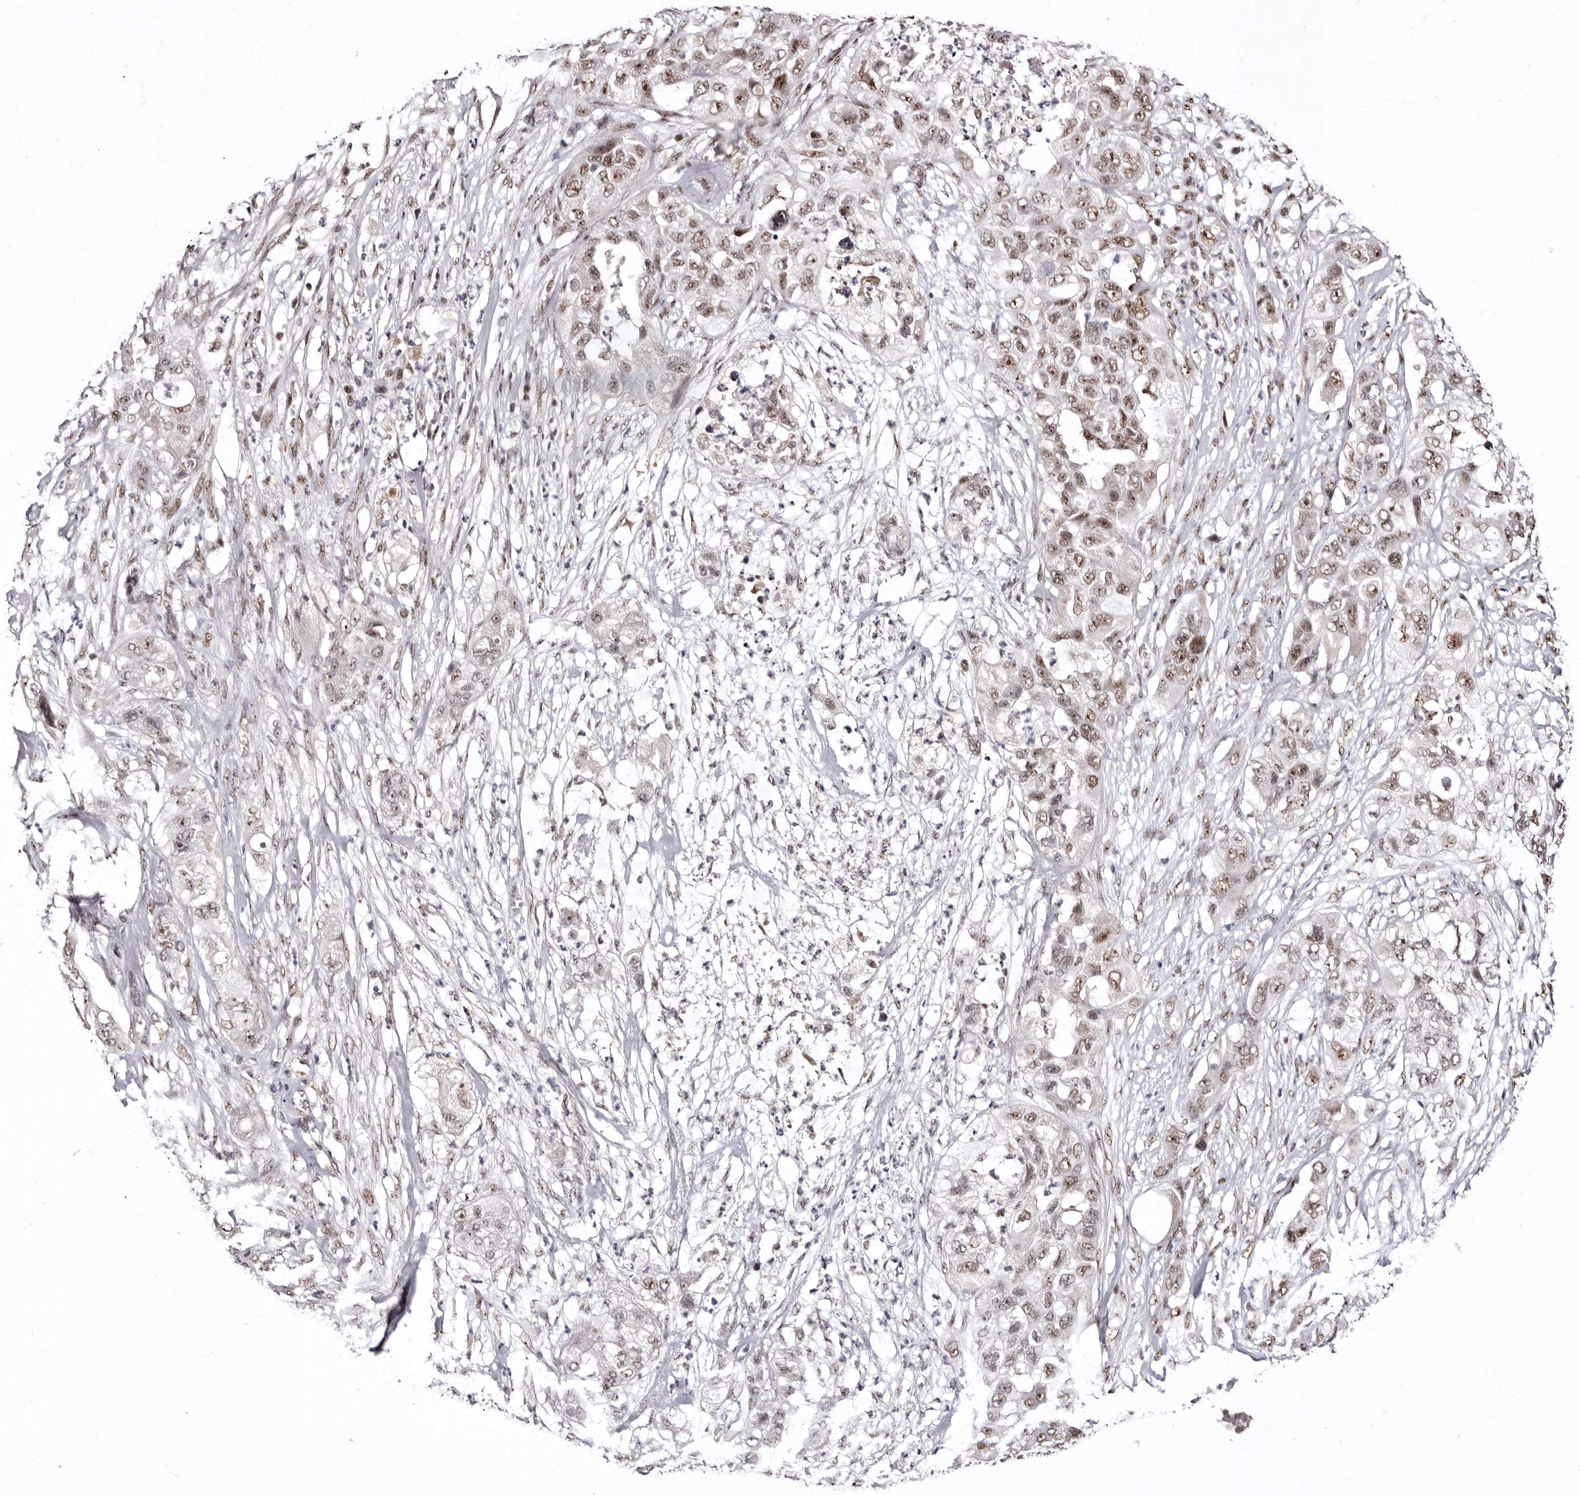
{"staining": {"intensity": "weak", "quantity": ">75%", "location": "nuclear"}, "tissue": "pancreatic cancer", "cell_type": "Tumor cells", "image_type": "cancer", "snomed": [{"axis": "morphology", "description": "Adenocarcinoma, NOS"}, {"axis": "topography", "description": "Pancreas"}], "caption": "Adenocarcinoma (pancreatic) tissue displays weak nuclear expression in about >75% of tumor cells, visualized by immunohistochemistry. (Stains: DAB in brown, nuclei in blue, Microscopy: brightfield microscopy at high magnification).", "gene": "ANAPC11", "patient": {"sex": "female", "age": 78}}